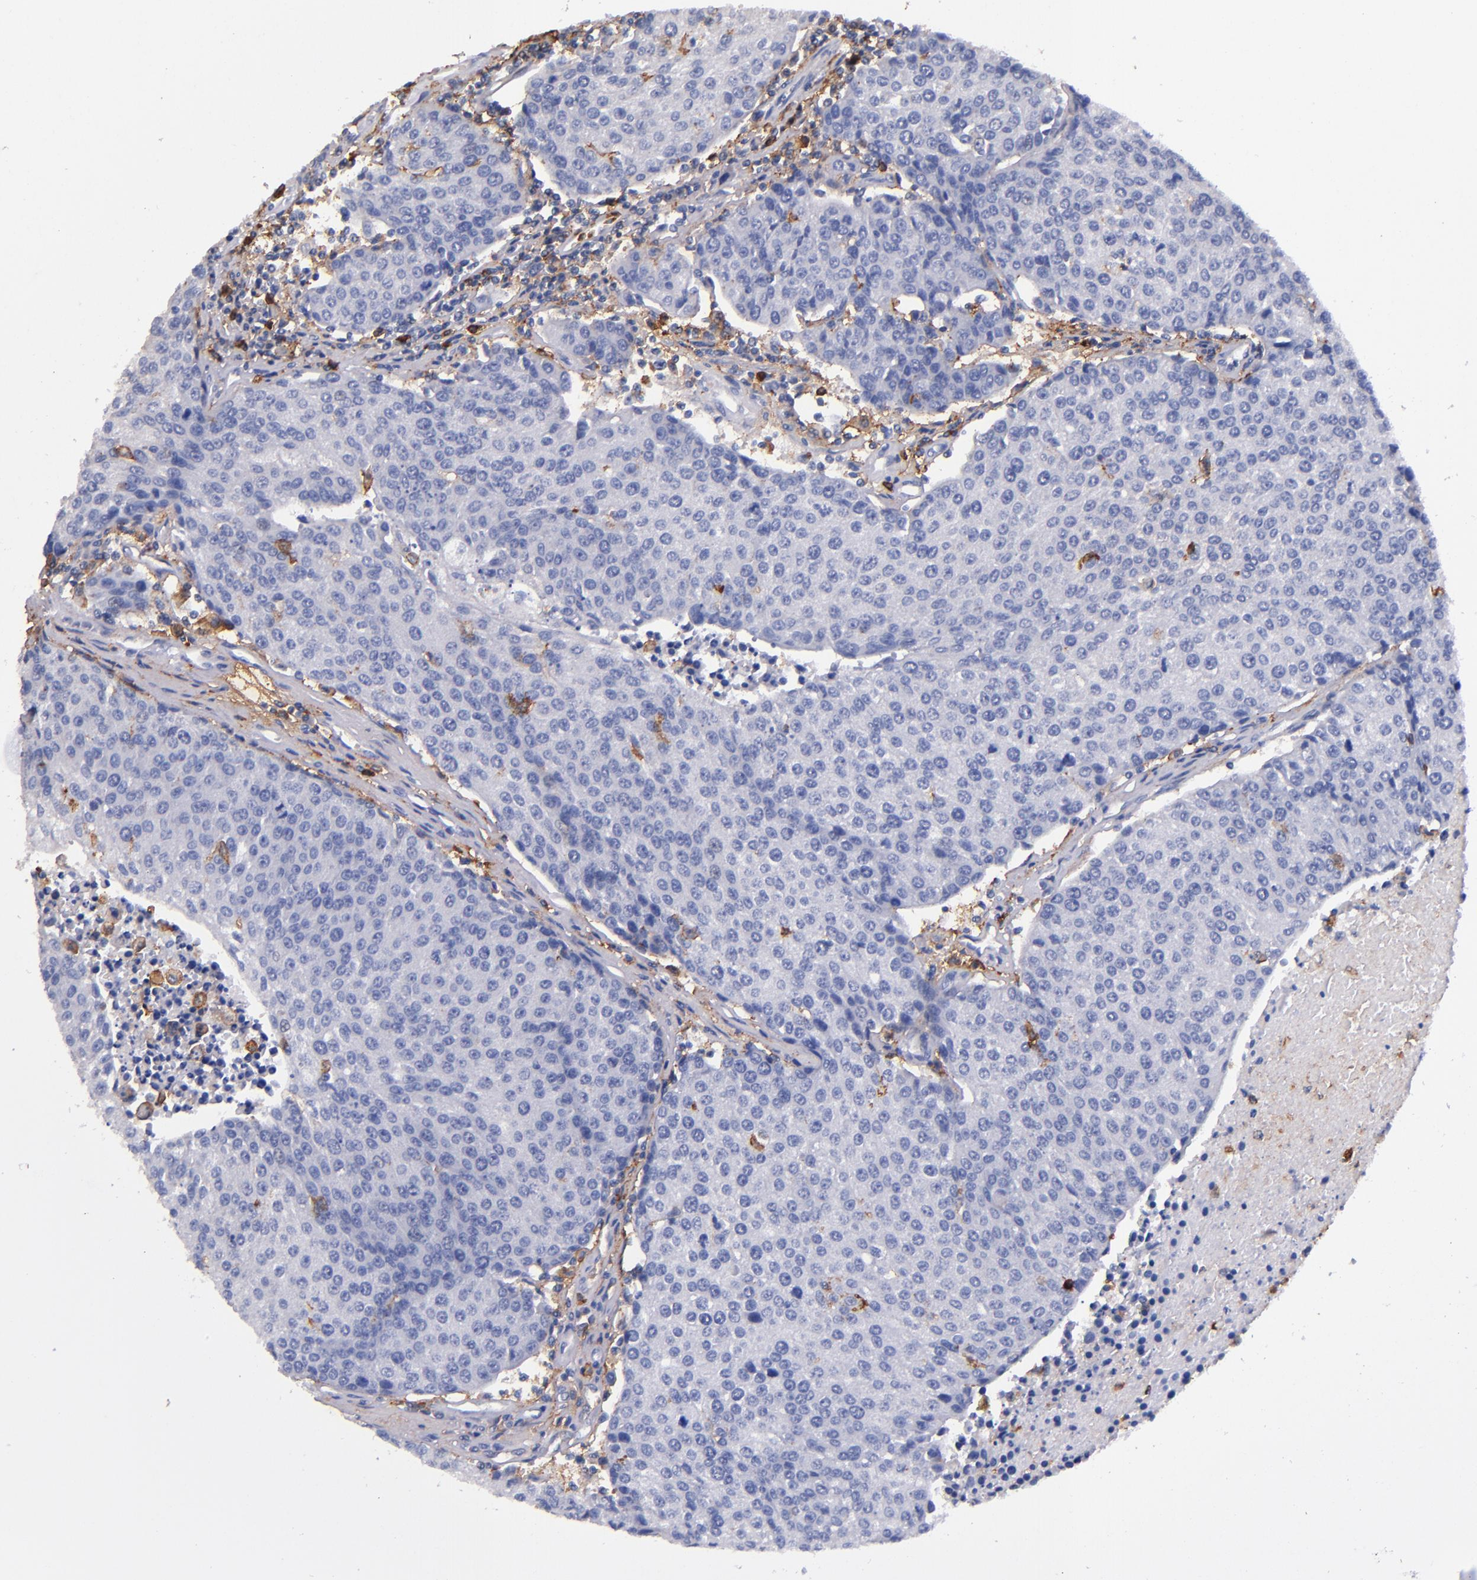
{"staining": {"intensity": "negative", "quantity": "none", "location": "none"}, "tissue": "urothelial cancer", "cell_type": "Tumor cells", "image_type": "cancer", "snomed": [{"axis": "morphology", "description": "Urothelial carcinoma, High grade"}, {"axis": "topography", "description": "Urinary bladder"}], "caption": "Protein analysis of urothelial cancer demonstrates no significant positivity in tumor cells. The staining is performed using DAB brown chromogen with nuclei counter-stained in using hematoxylin.", "gene": "SIRPA", "patient": {"sex": "female", "age": 85}}